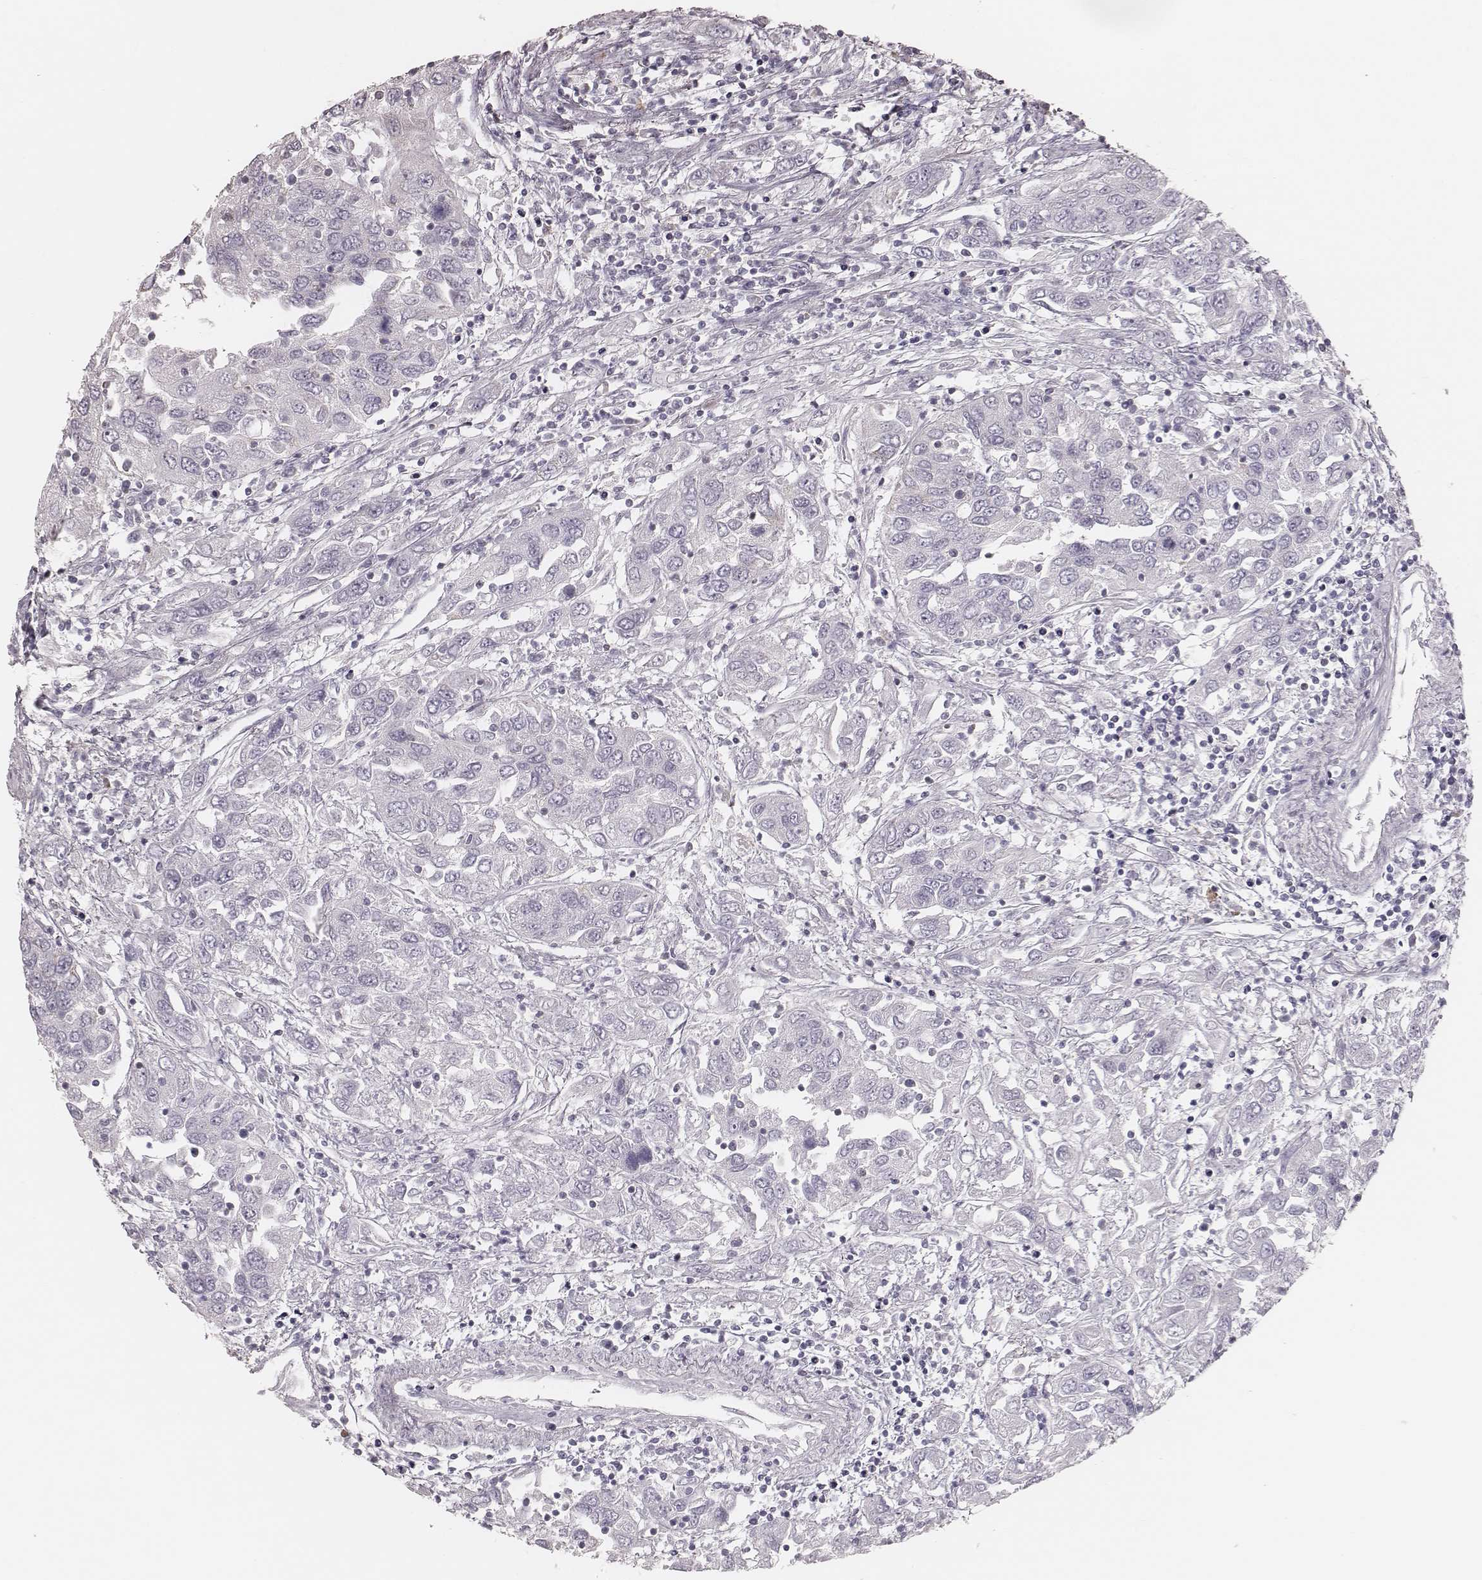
{"staining": {"intensity": "negative", "quantity": "none", "location": "none"}, "tissue": "urothelial cancer", "cell_type": "Tumor cells", "image_type": "cancer", "snomed": [{"axis": "morphology", "description": "Urothelial carcinoma, High grade"}, {"axis": "topography", "description": "Urinary bladder"}], "caption": "High-grade urothelial carcinoma was stained to show a protein in brown. There is no significant staining in tumor cells.", "gene": "KIF5C", "patient": {"sex": "male", "age": 76}}